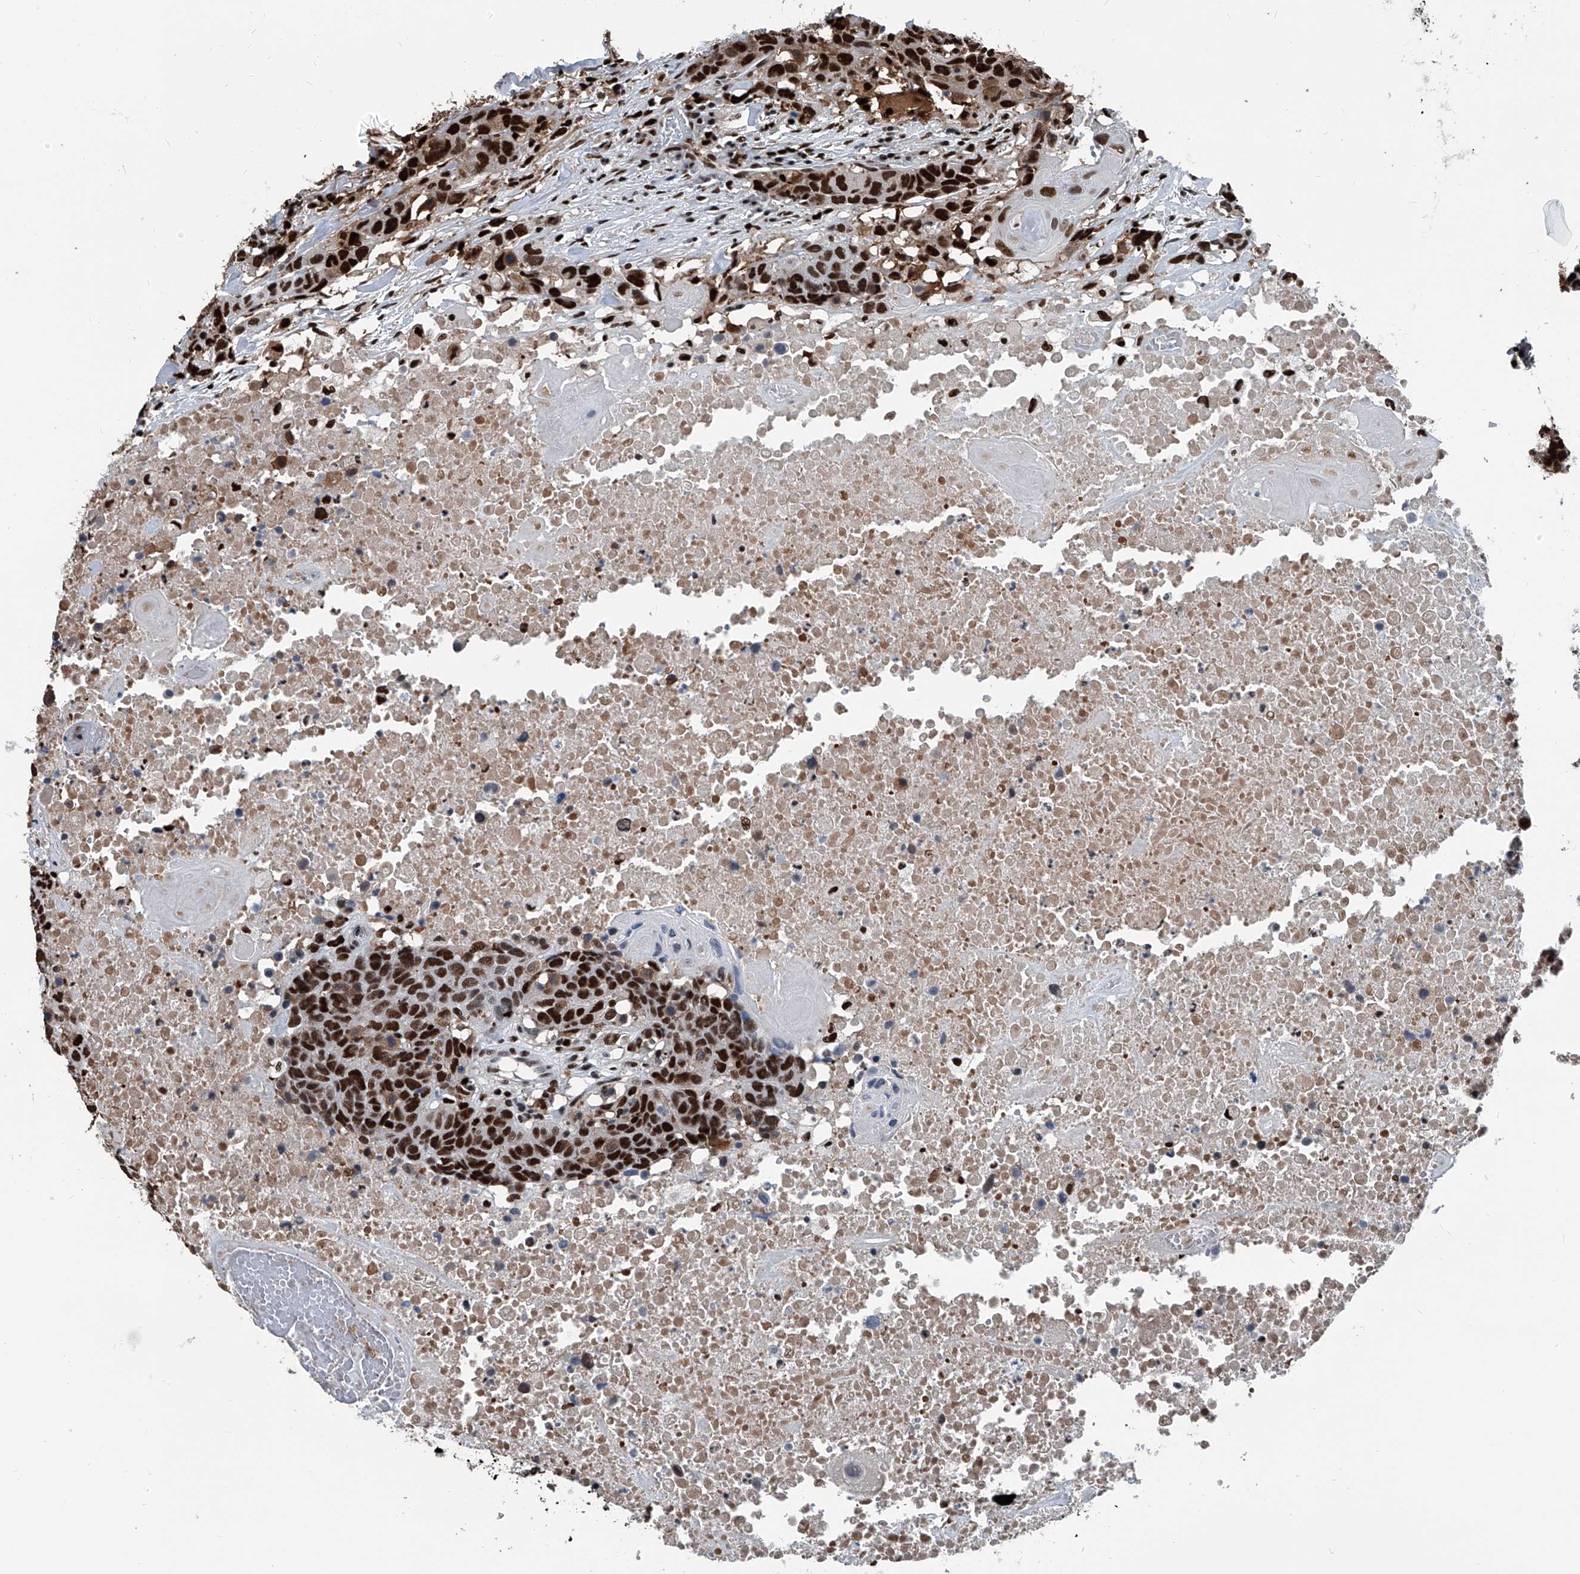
{"staining": {"intensity": "strong", "quantity": ">75%", "location": "nuclear"}, "tissue": "head and neck cancer", "cell_type": "Tumor cells", "image_type": "cancer", "snomed": [{"axis": "morphology", "description": "Squamous cell carcinoma, NOS"}, {"axis": "topography", "description": "Head-Neck"}], "caption": "Immunohistochemistry (IHC) photomicrograph of neoplastic tissue: human head and neck cancer stained using IHC shows high levels of strong protein expression localized specifically in the nuclear of tumor cells, appearing as a nuclear brown color.", "gene": "FKBP5", "patient": {"sex": "male", "age": 66}}